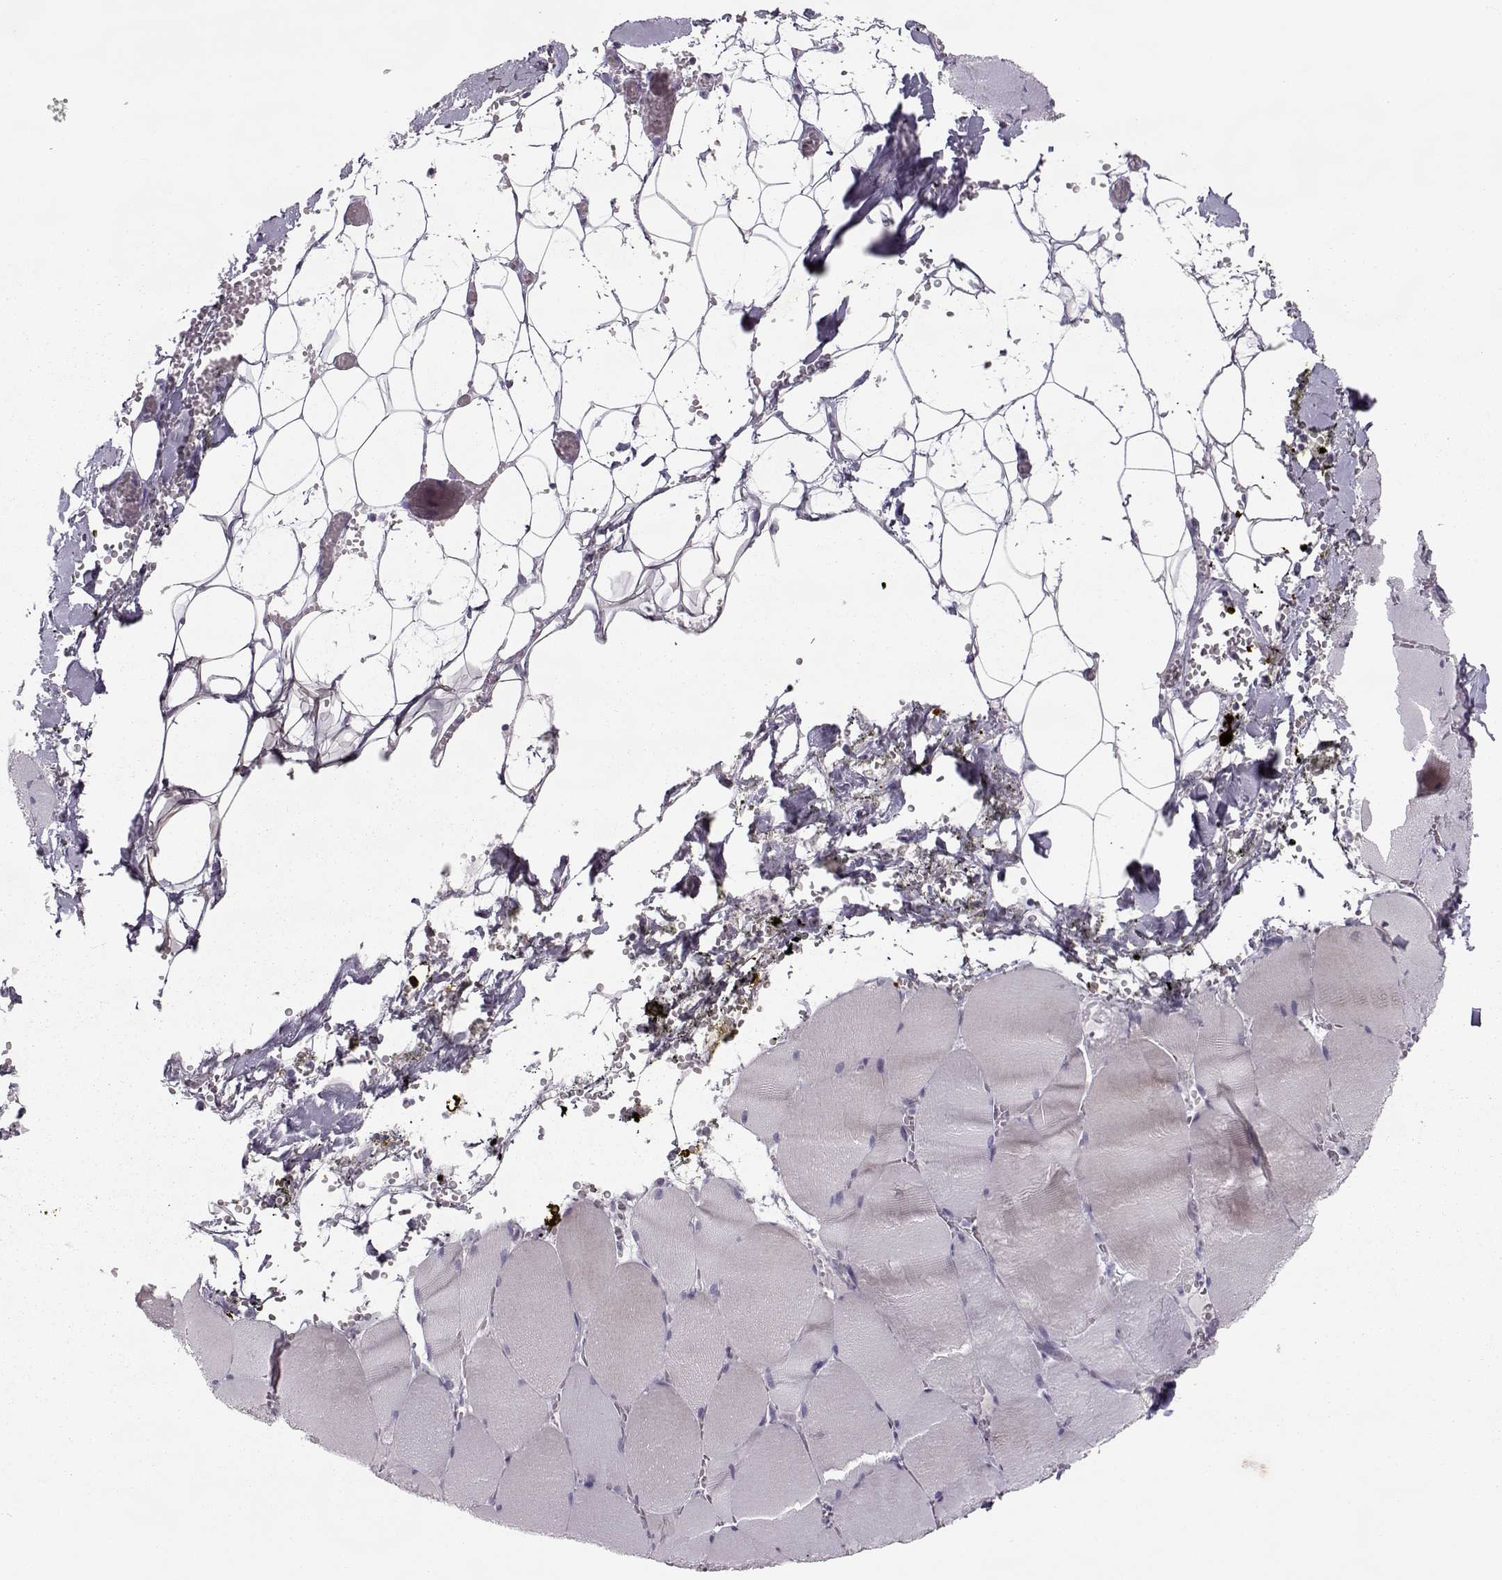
{"staining": {"intensity": "negative", "quantity": "none", "location": "none"}, "tissue": "skeletal muscle", "cell_type": "Myocytes", "image_type": "normal", "snomed": [{"axis": "morphology", "description": "Normal tissue, NOS"}, {"axis": "topography", "description": "Skeletal muscle"}], "caption": "IHC photomicrograph of unremarkable skeletal muscle: human skeletal muscle stained with DAB exhibits no significant protein expression in myocytes.", "gene": "SGO1", "patient": {"sex": "male", "age": 56}}